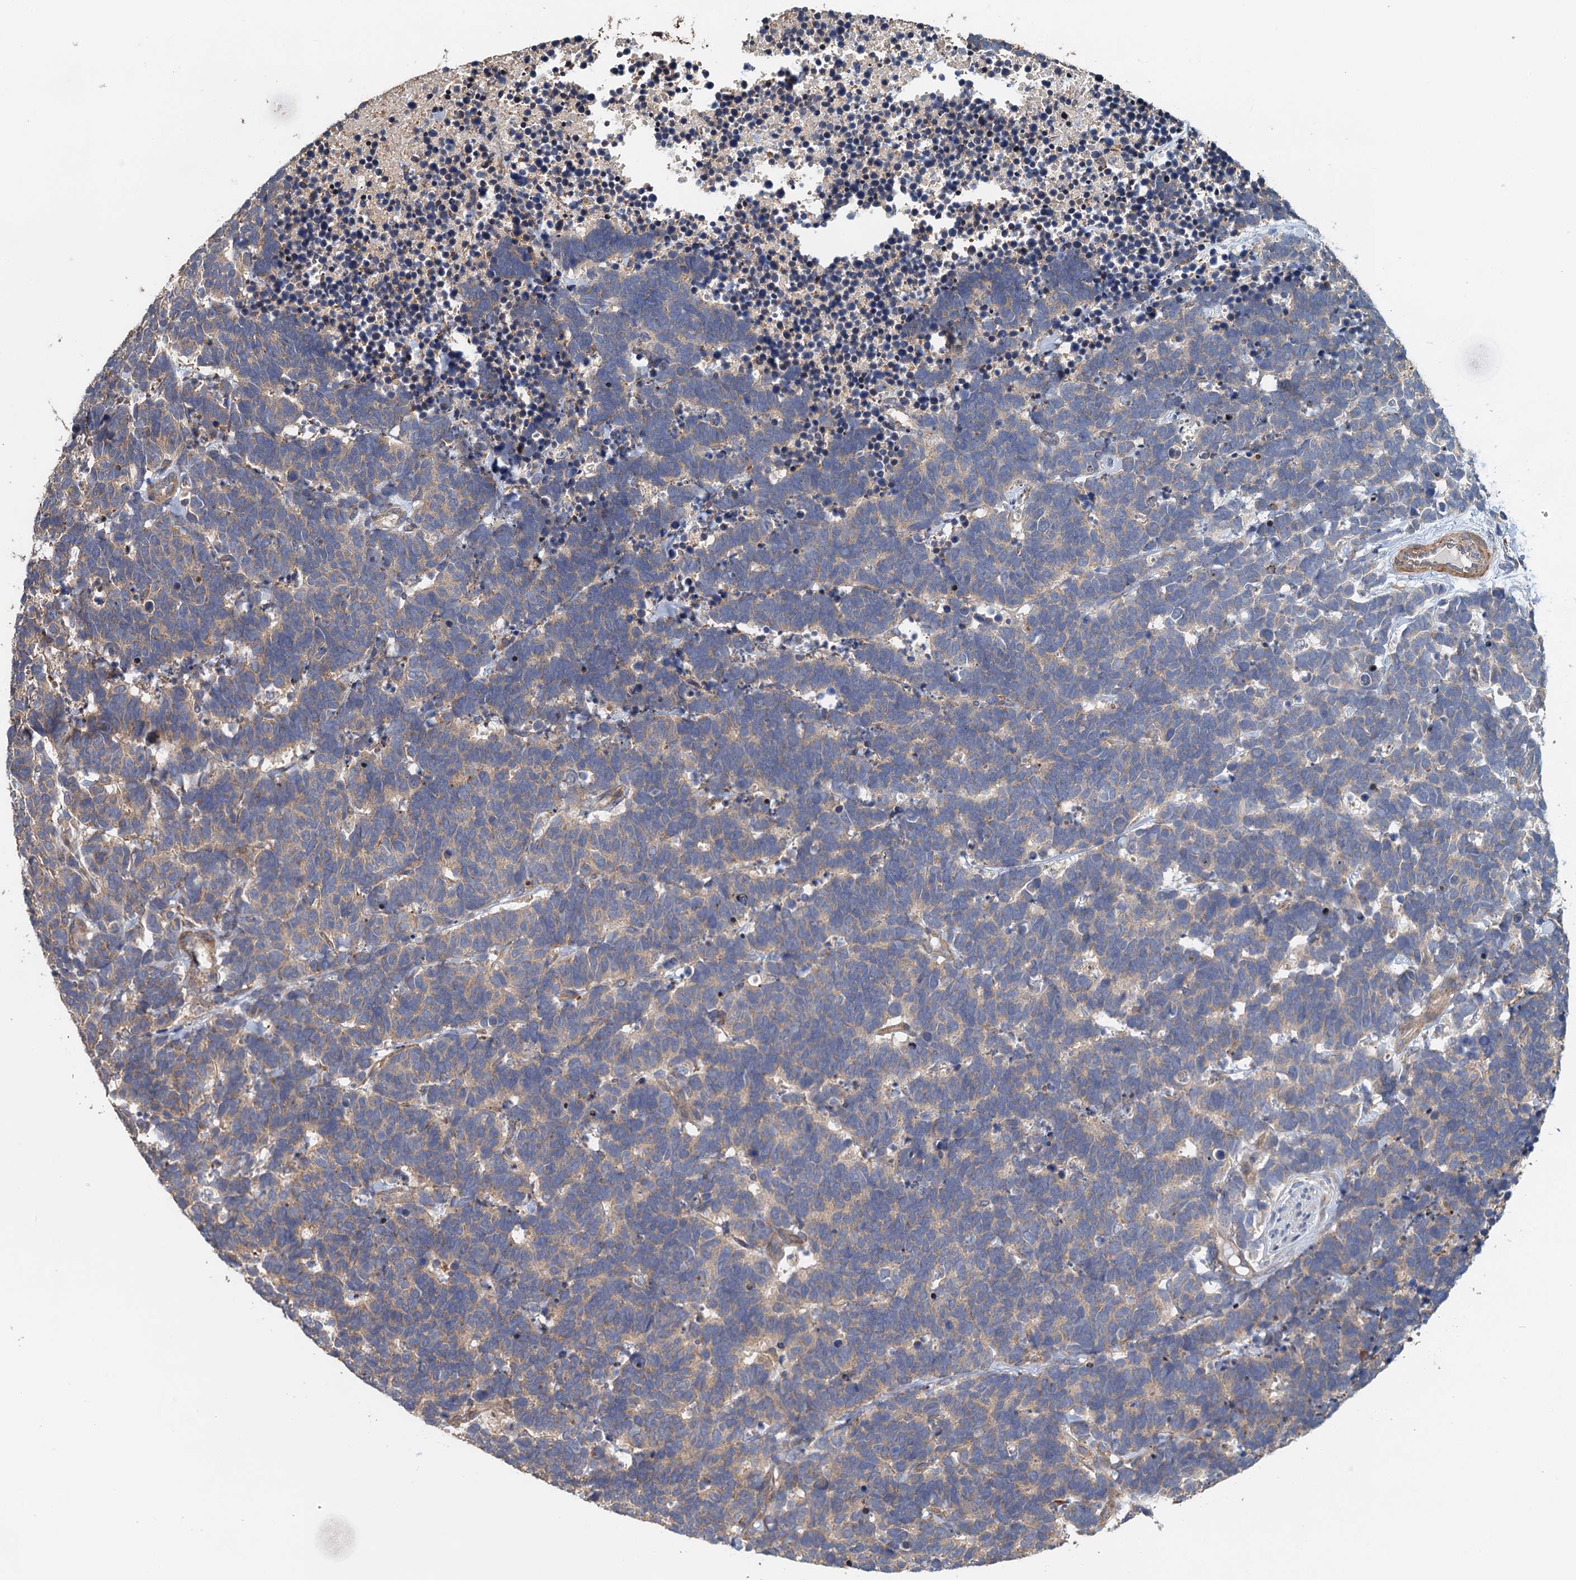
{"staining": {"intensity": "weak", "quantity": "<25%", "location": "cytoplasmic/membranous"}, "tissue": "carcinoid", "cell_type": "Tumor cells", "image_type": "cancer", "snomed": [{"axis": "morphology", "description": "Carcinoma, NOS"}, {"axis": "morphology", "description": "Carcinoid, malignant, NOS"}, {"axis": "topography", "description": "Urinary bladder"}], "caption": "DAB (3,3'-diaminobenzidine) immunohistochemical staining of human malignant carcinoid demonstrates no significant staining in tumor cells. The staining is performed using DAB brown chromogen with nuclei counter-stained in using hematoxylin.", "gene": "MEAK7", "patient": {"sex": "male", "age": 57}}